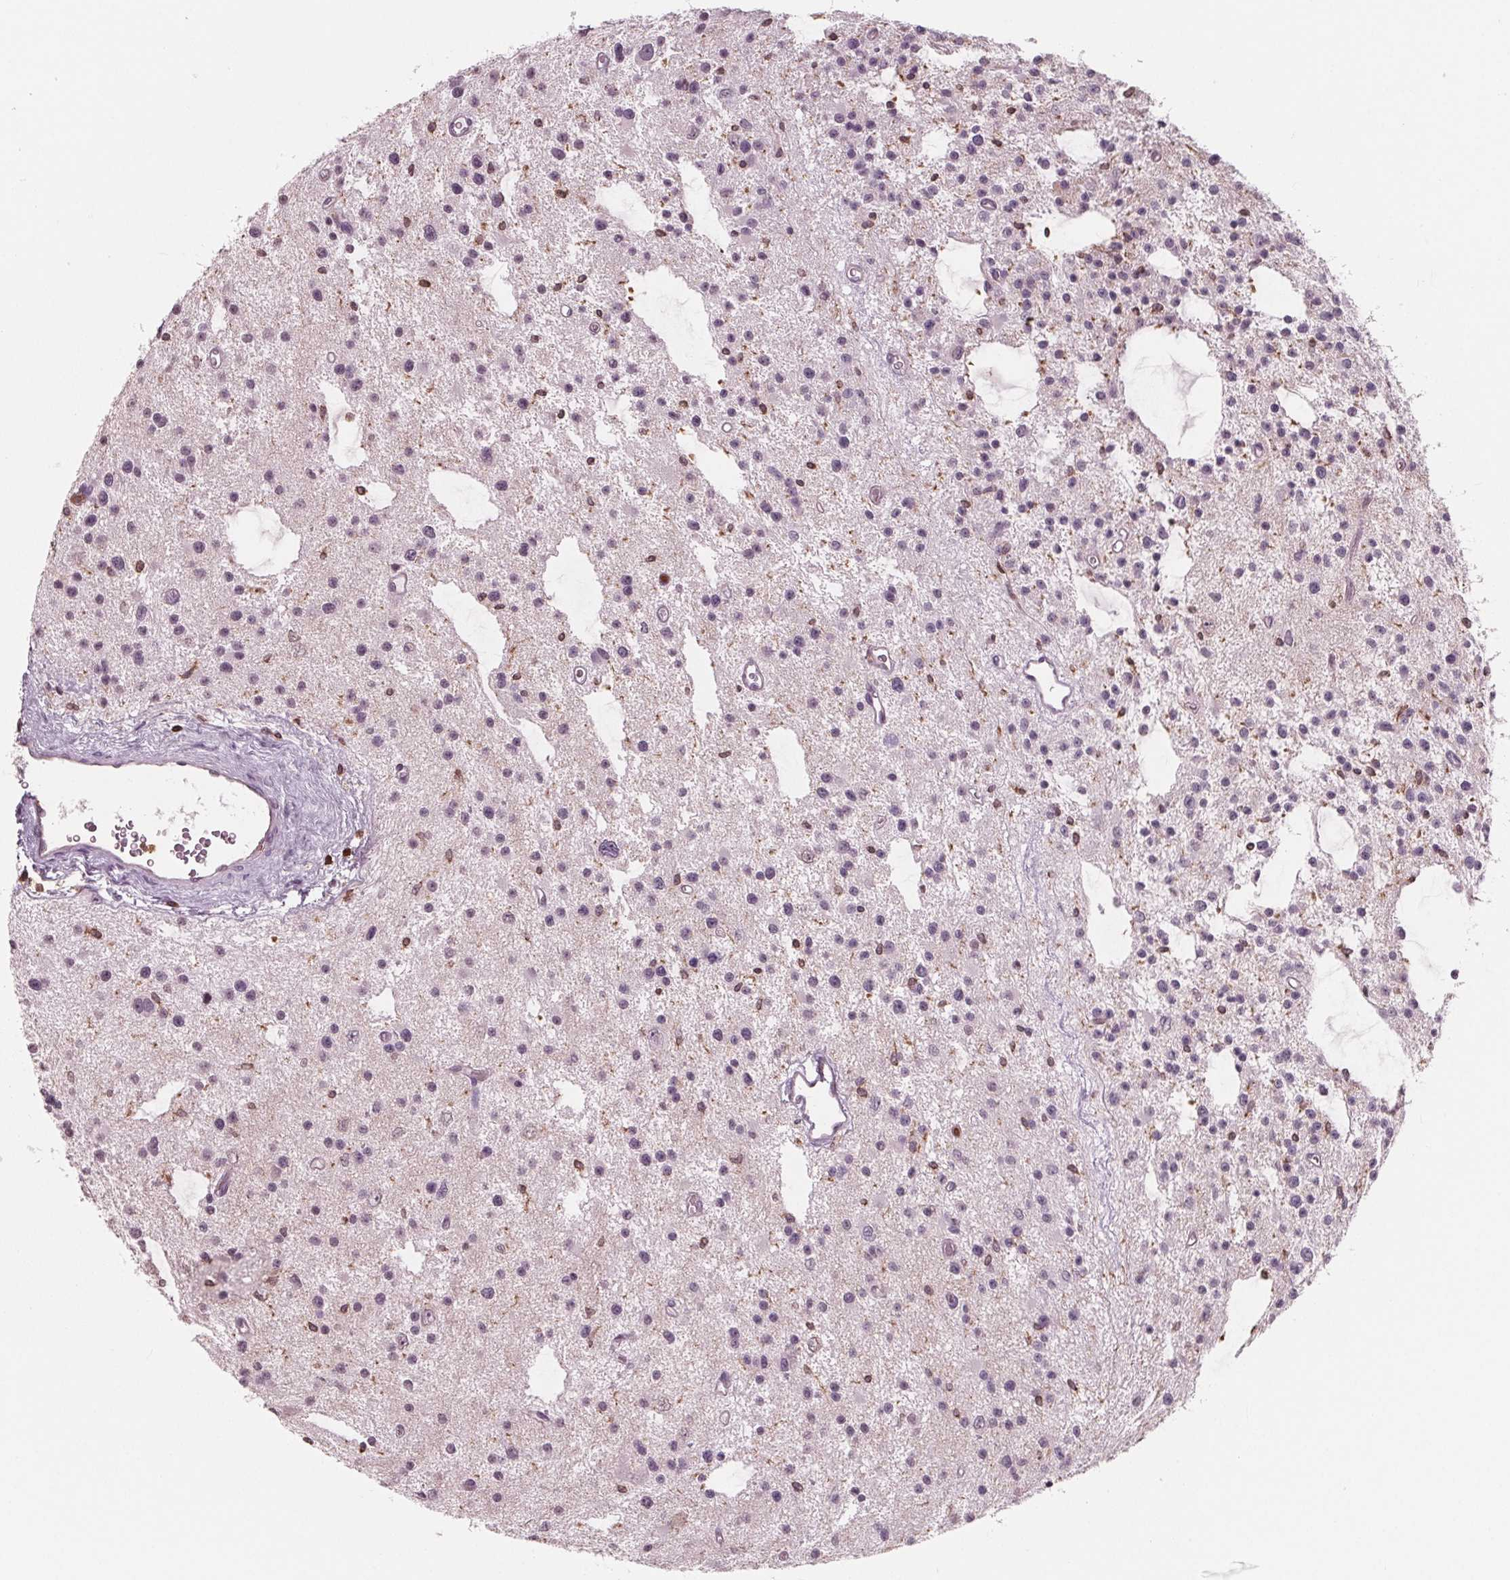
{"staining": {"intensity": "negative", "quantity": "none", "location": "none"}, "tissue": "glioma", "cell_type": "Tumor cells", "image_type": "cancer", "snomed": [{"axis": "morphology", "description": "Glioma, malignant, Low grade"}, {"axis": "topography", "description": "Brain"}], "caption": "Immunohistochemistry (IHC) image of glioma stained for a protein (brown), which demonstrates no positivity in tumor cells.", "gene": "ARHGAP25", "patient": {"sex": "male", "age": 43}}